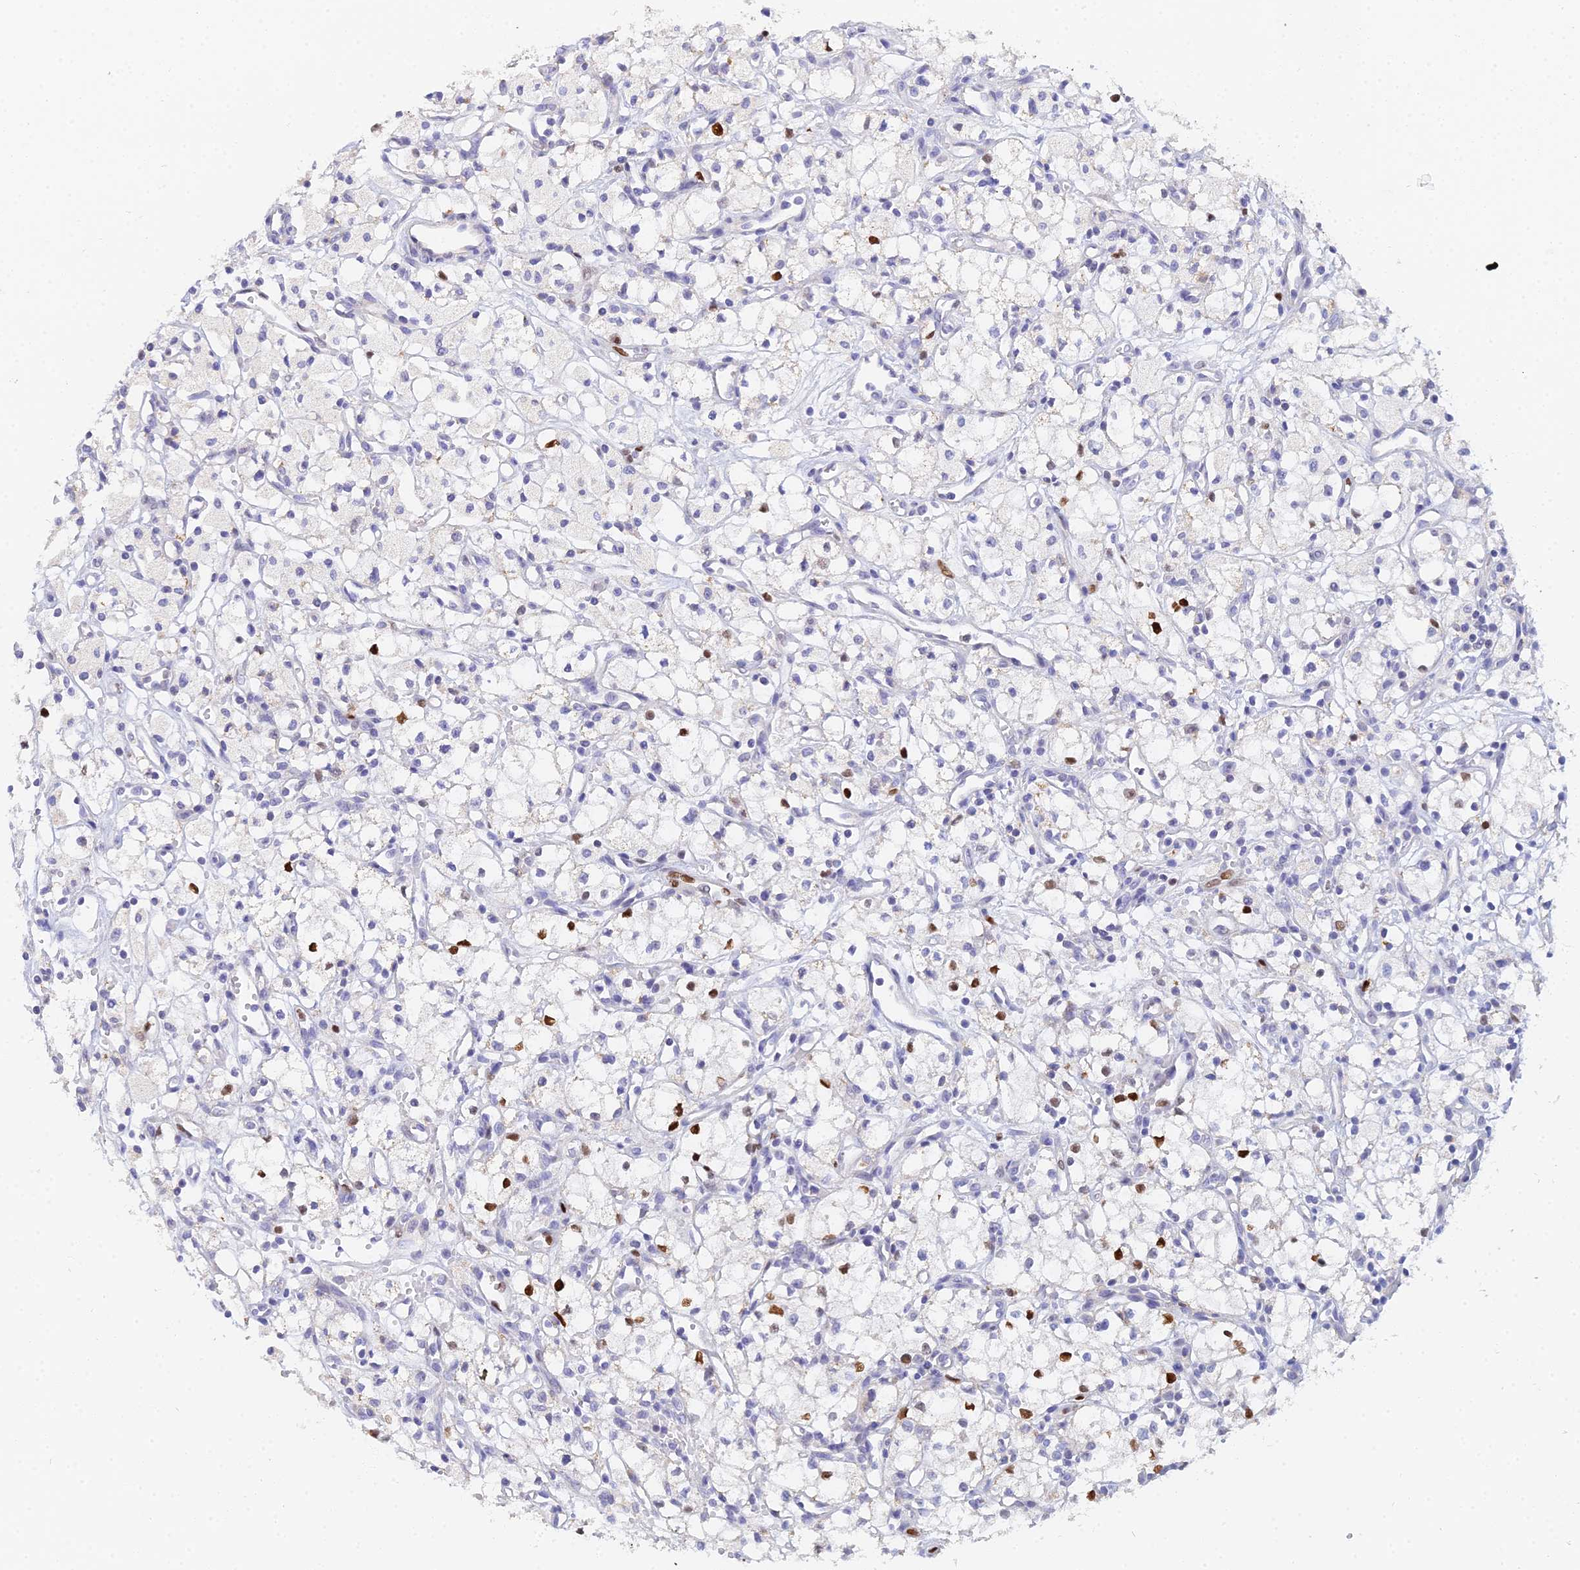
{"staining": {"intensity": "strong", "quantity": "<25%", "location": "nuclear"}, "tissue": "renal cancer", "cell_type": "Tumor cells", "image_type": "cancer", "snomed": [{"axis": "morphology", "description": "Adenocarcinoma, NOS"}, {"axis": "topography", "description": "Kidney"}], "caption": "Protein expression analysis of human renal adenocarcinoma reveals strong nuclear staining in approximately <25% of tumor cells.", "gene": "MCM2", "patient": {"sex": "male", "age": 59}}